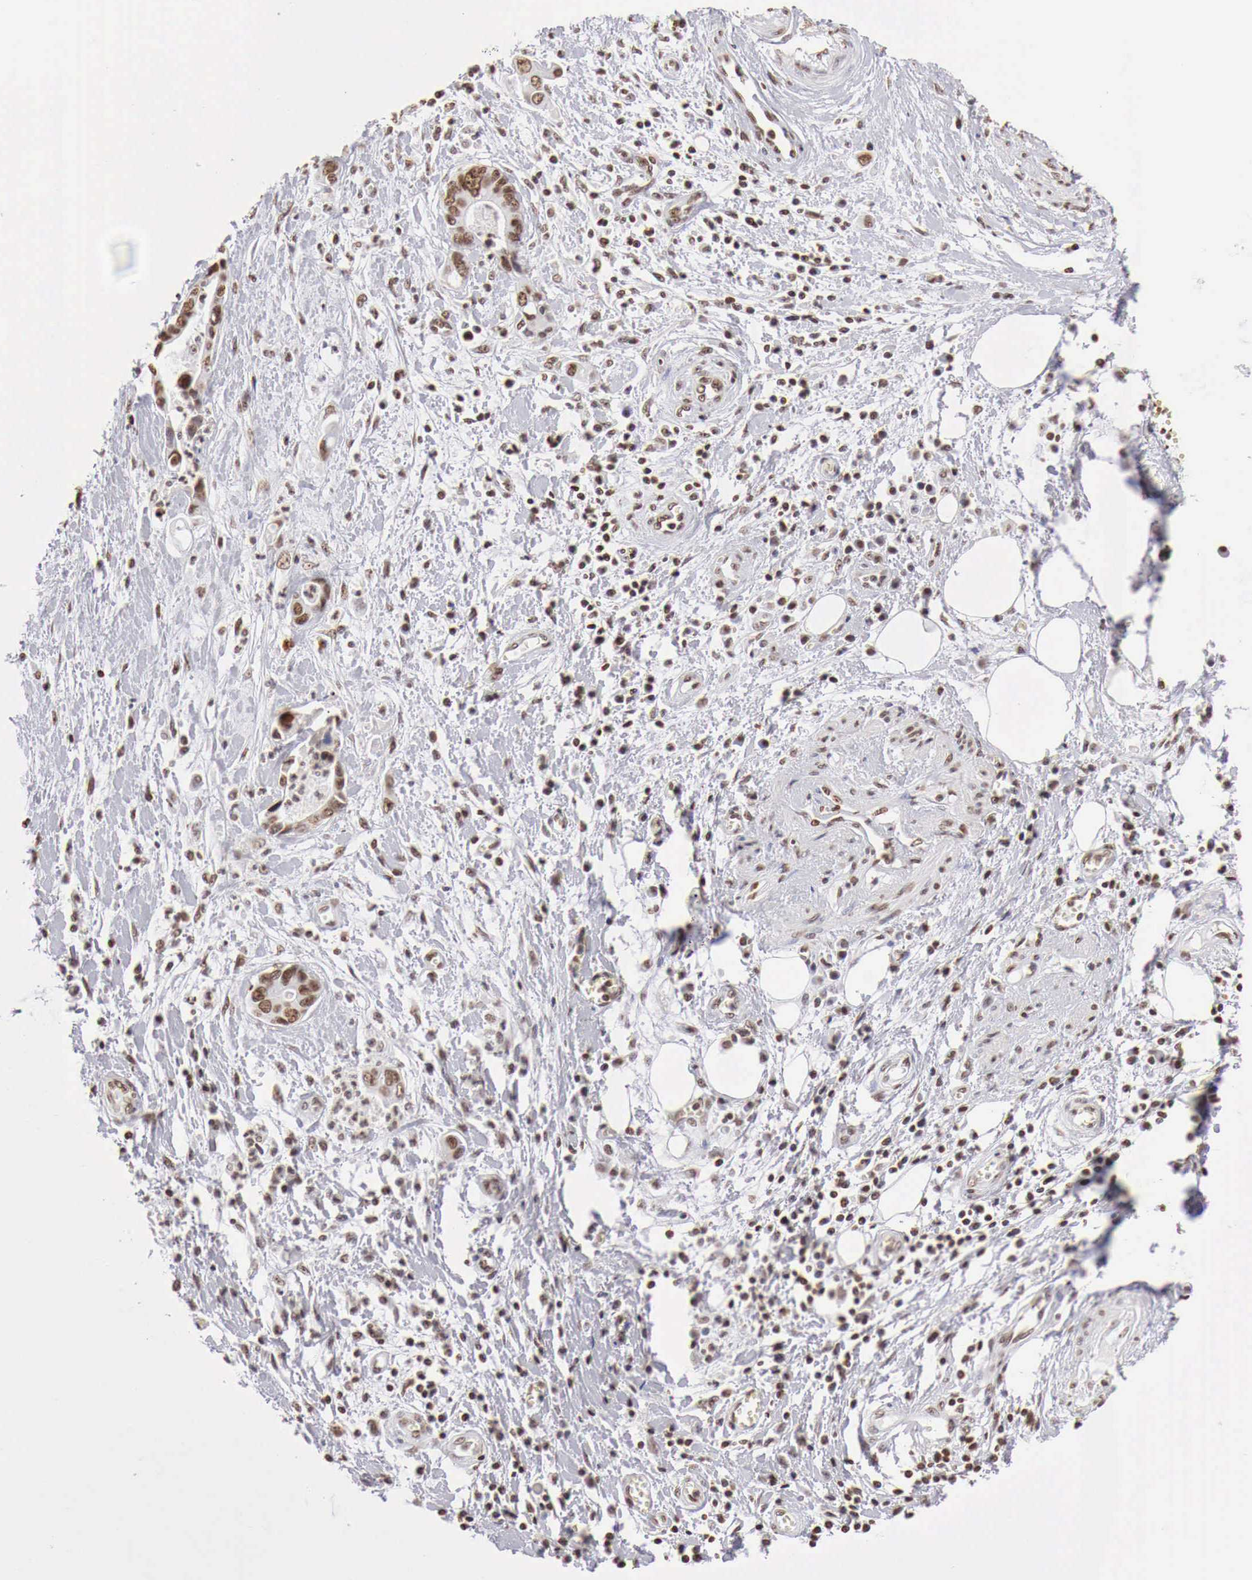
{"staining": {"intensity": "strong", "quantity": ">75%", "location": "nuclear"}, "tissue": "pancreatic cancer", "cell_type": "Tumor cells", "image_type": "cancer", "snomed": [{"axis": "morphology", "description": "Adenocarcinoma, NOS"}, {"axis": "topography", "description": "Pancreas"}], "caption": "Brown immunohistochemical staining in human pancreatic cancer shows strong nuclear positivity in approximately >75% of tumor cells.", "gene": "DKC1", "patient": {"sex": "female", "age": 70}}